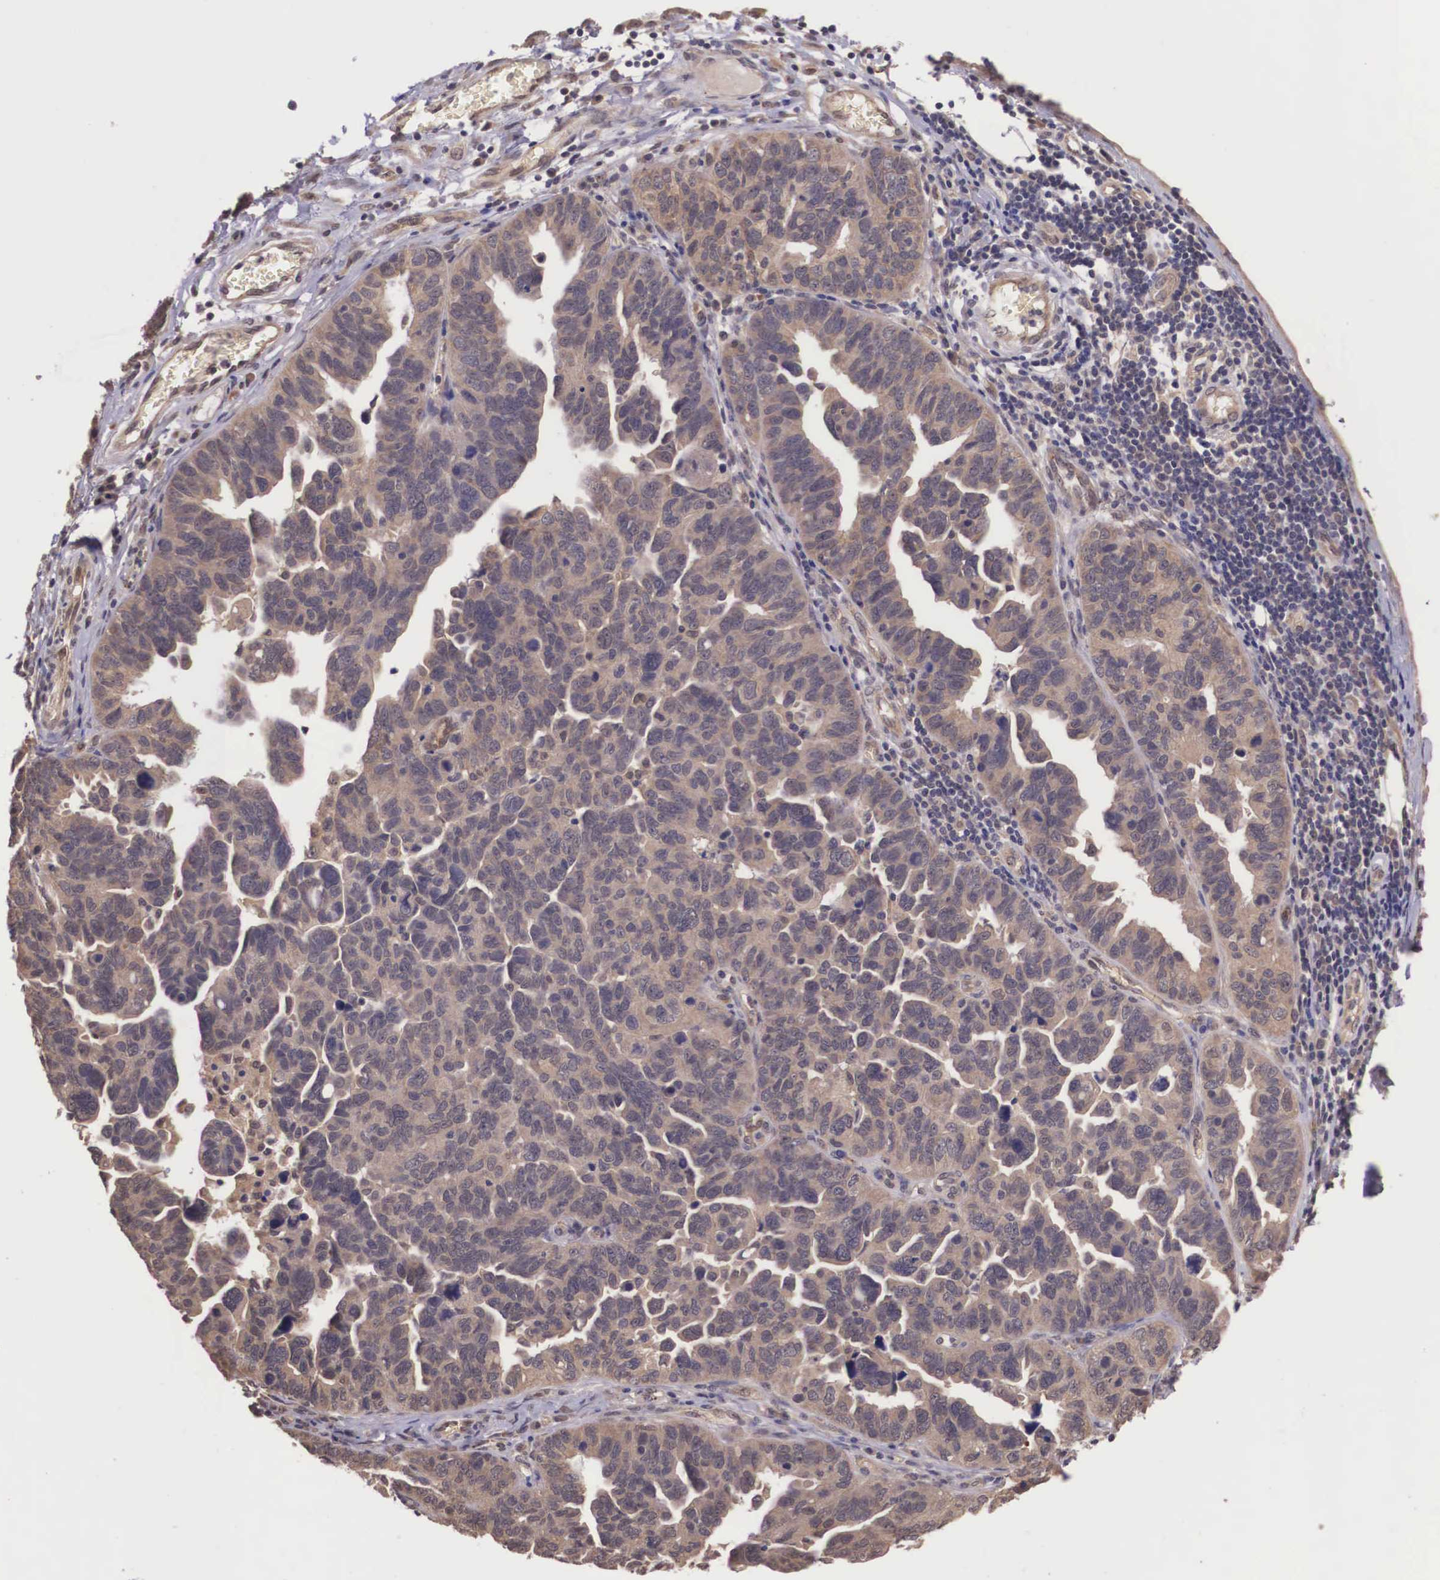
{"staining": {"intensity": "moderate", "quantity": ">75%", "location": "cytoplasmic/membranous"}, "tissue": "ovarian cancer", "cell_type": "Tumor cells", "image_type": "cancer", "snomed": [{"axis": "morphology", "description": "Cystadenocarcinoma, serous, NOS"}, {"axis": "topography", "description": "Ovary"}], "caption": "An immunohistochemistry (IHC) micrograph of tumor tissue is shown. Protein staining in brown labels moderate cytoplasmic/membranous positivity in ovarian cancer (serous cystadenocarcinoma) within tumor cells.", "gene": "VASH1", "patient": {"sex": "female", "age": 64}}